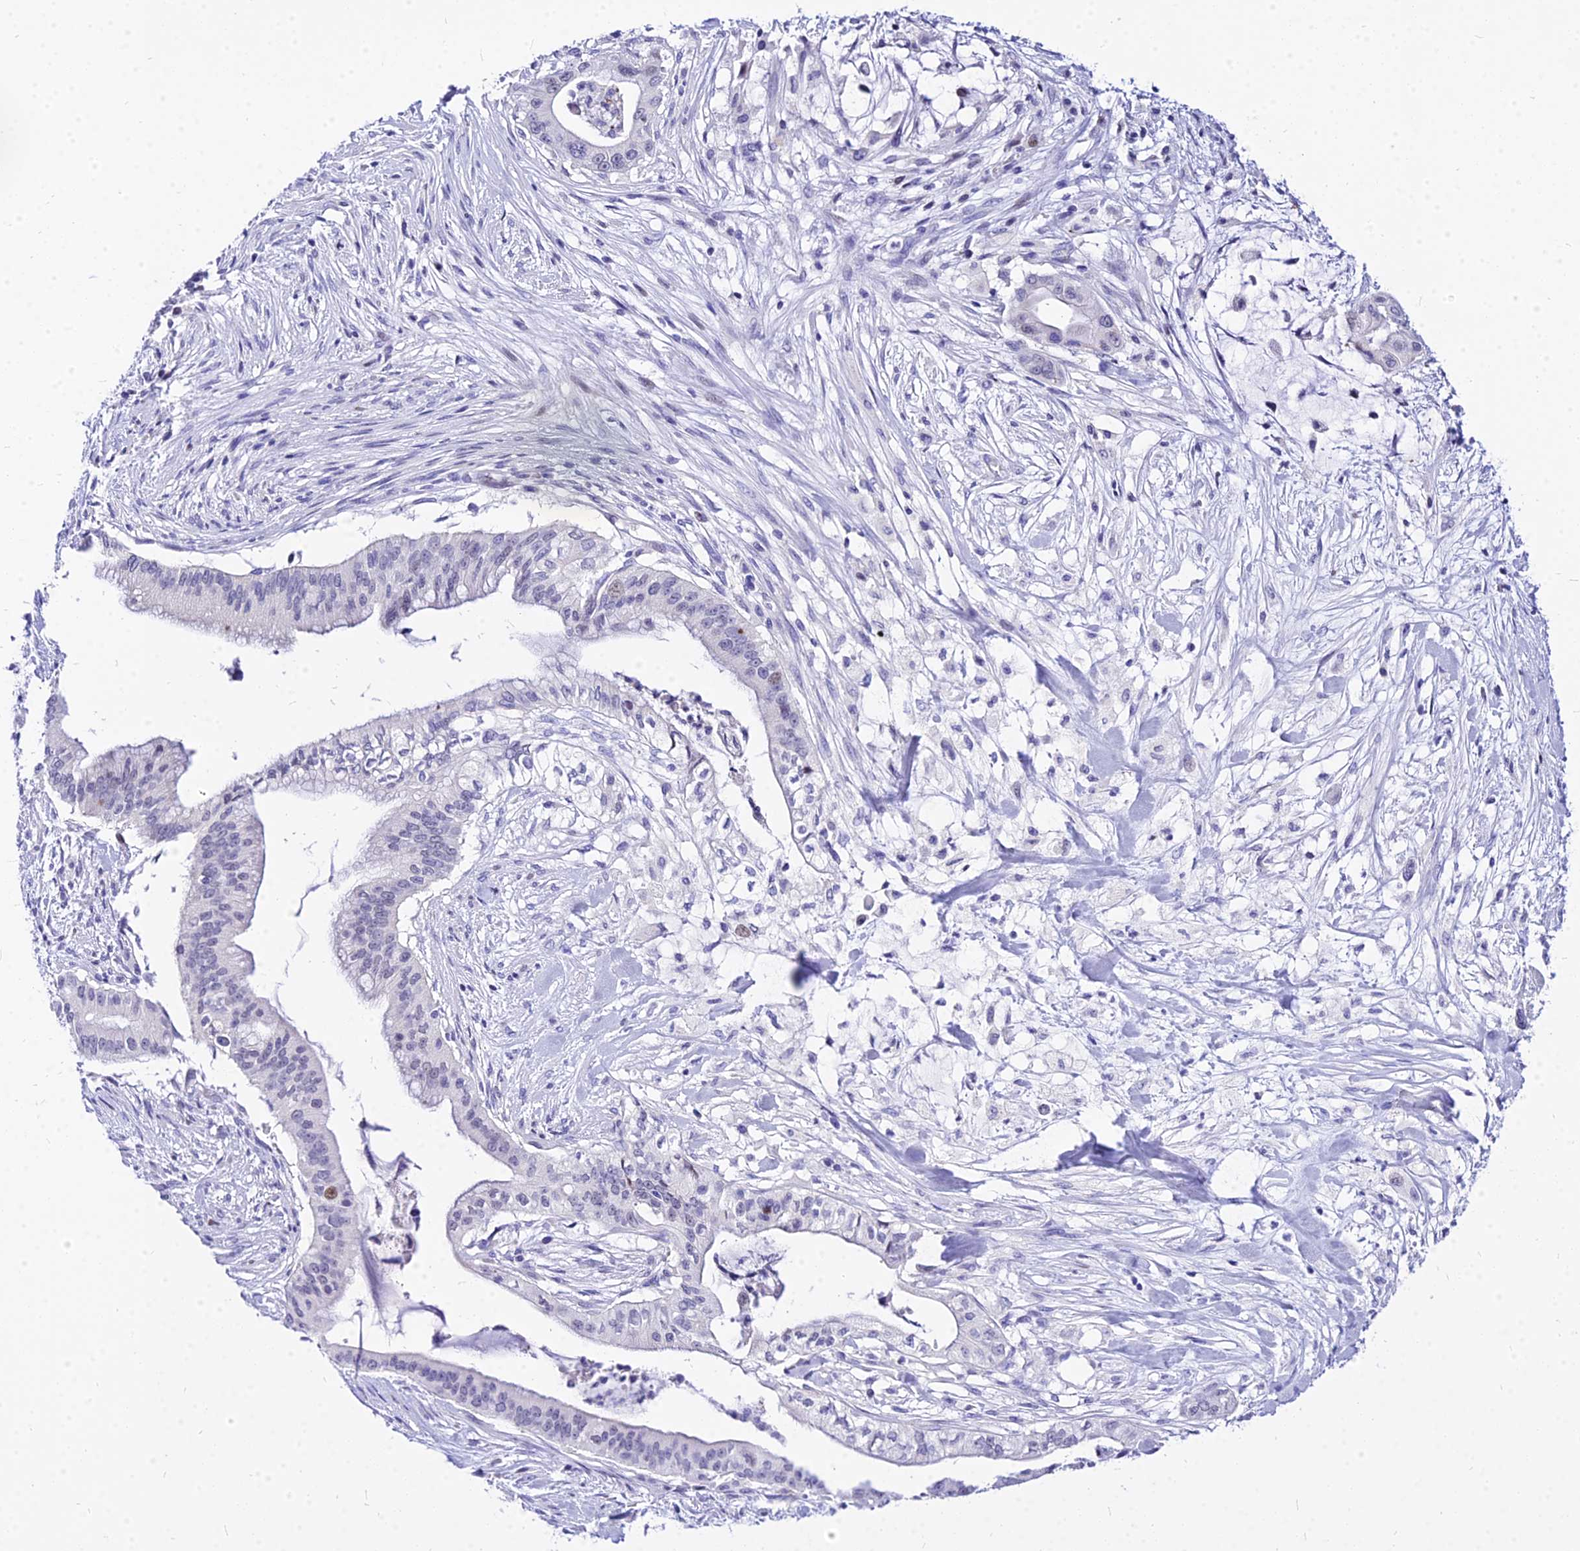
{"staining": {"intensity": "weak", "quantity": "<25%", "location": "nuclear"}, "tissue": "pancreatic cancer", "cell_type": "Tumor cells", "image_type": "cancer", "snomed": [{"axis": "morphology", "description": "Adenocarcinoma, NOS"}, {"axis": "topography", "description": "Pancreas"}], "caption": "This is an immunohistochemistry (IHC) micrograph of human pancreatic cancer. There is no positivity in tumor cells.", "gene": "CARD18", "patient": {"sex": "male", "age": 46}}